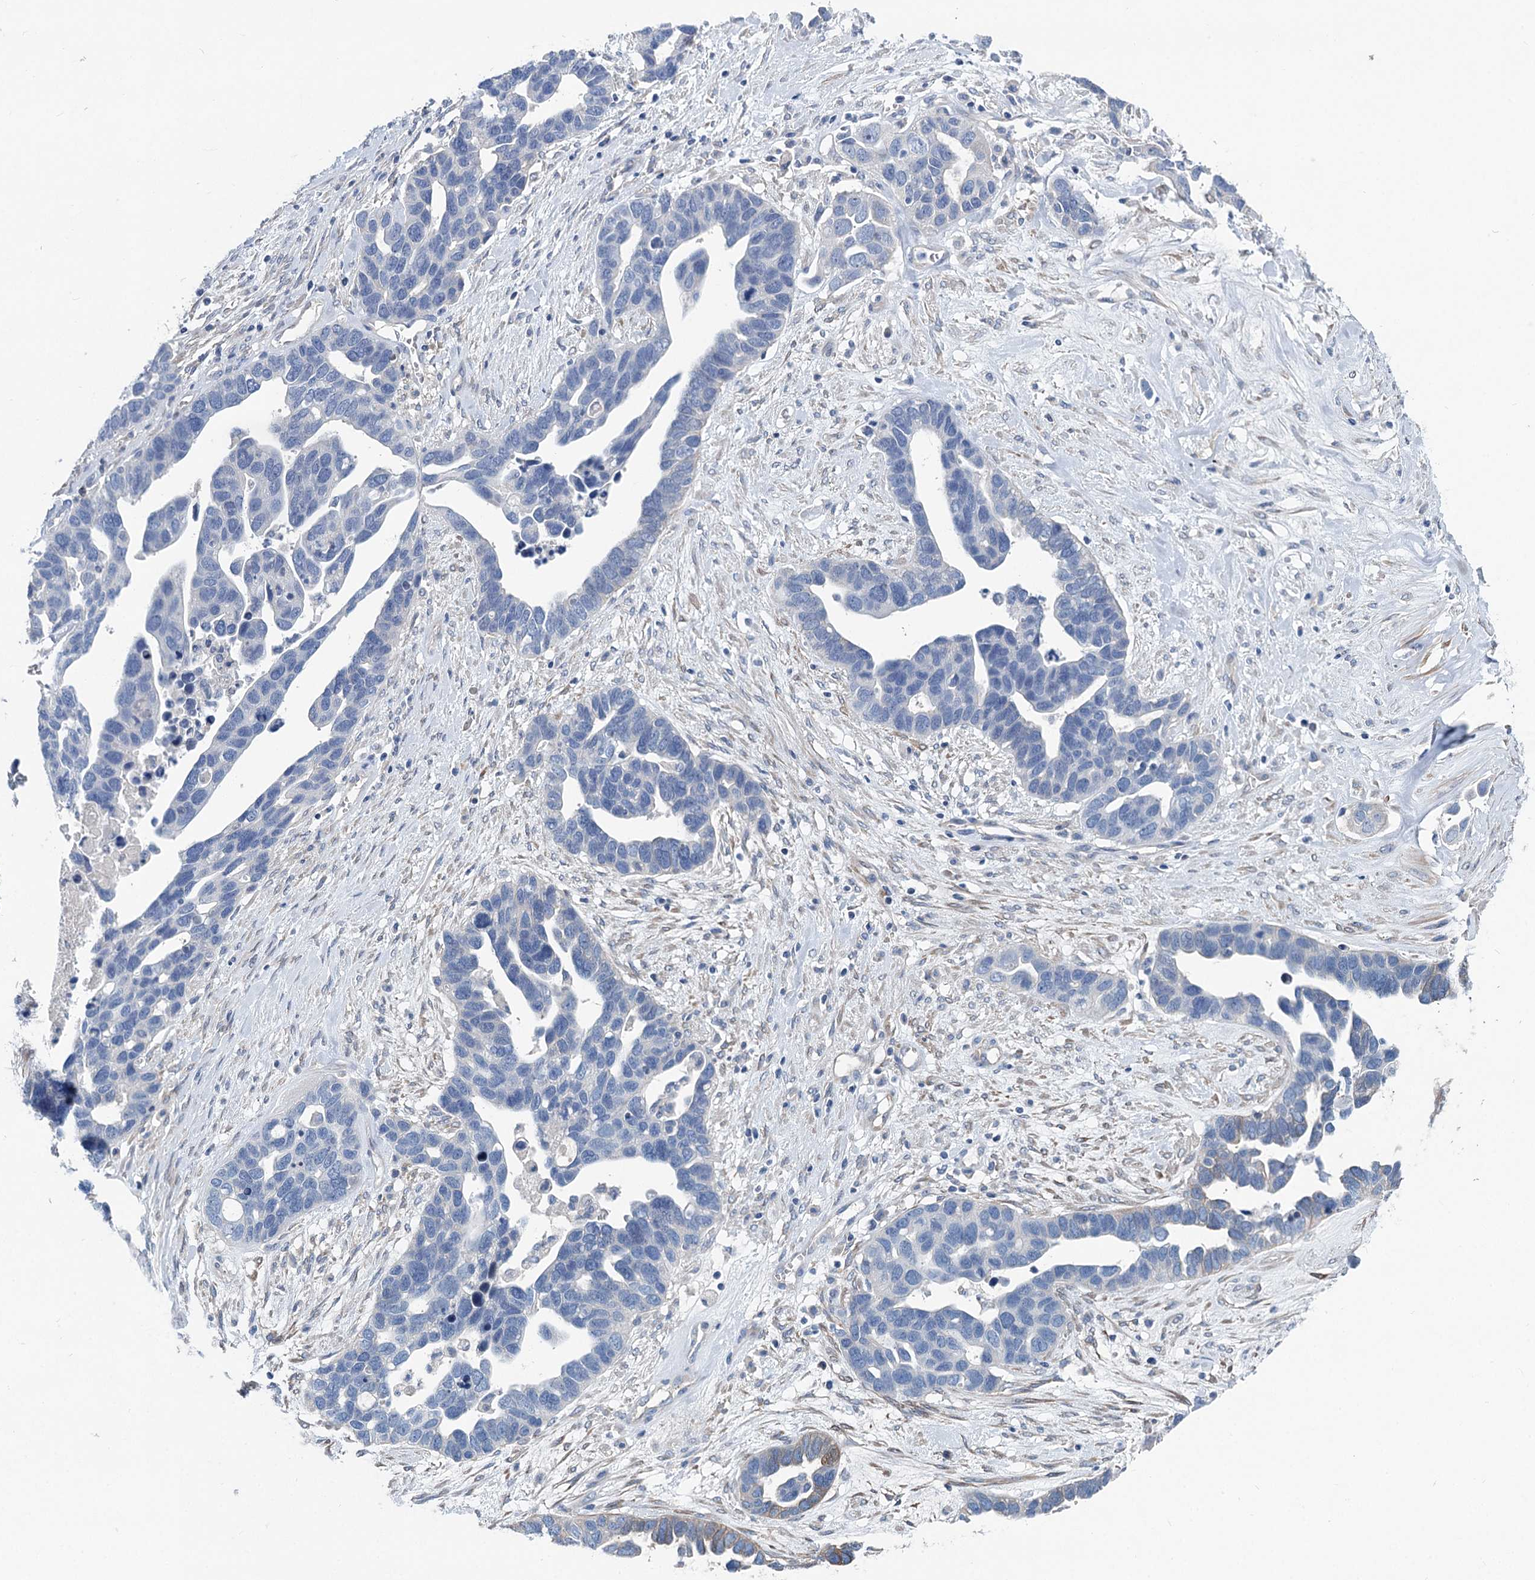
{"staining": {"intensity": "negative", "quantity": "none", "location": "none"}, "tissue": "ovarian cancer", "cell_type": "Tumor cells", "image_type": "cancer", "snomed": [{"axis": "morphology", "description": "Cystadenocarcinoma, serous, NOS"}, {"axis": "topography", "description": "Ovary"}], "caption": "Tumor cells are negative for brown protein staining in serous cystadenocarcinoma (ovarian).", "gene": "CHDH", "patient": {"sex": "female", "age": 54}}